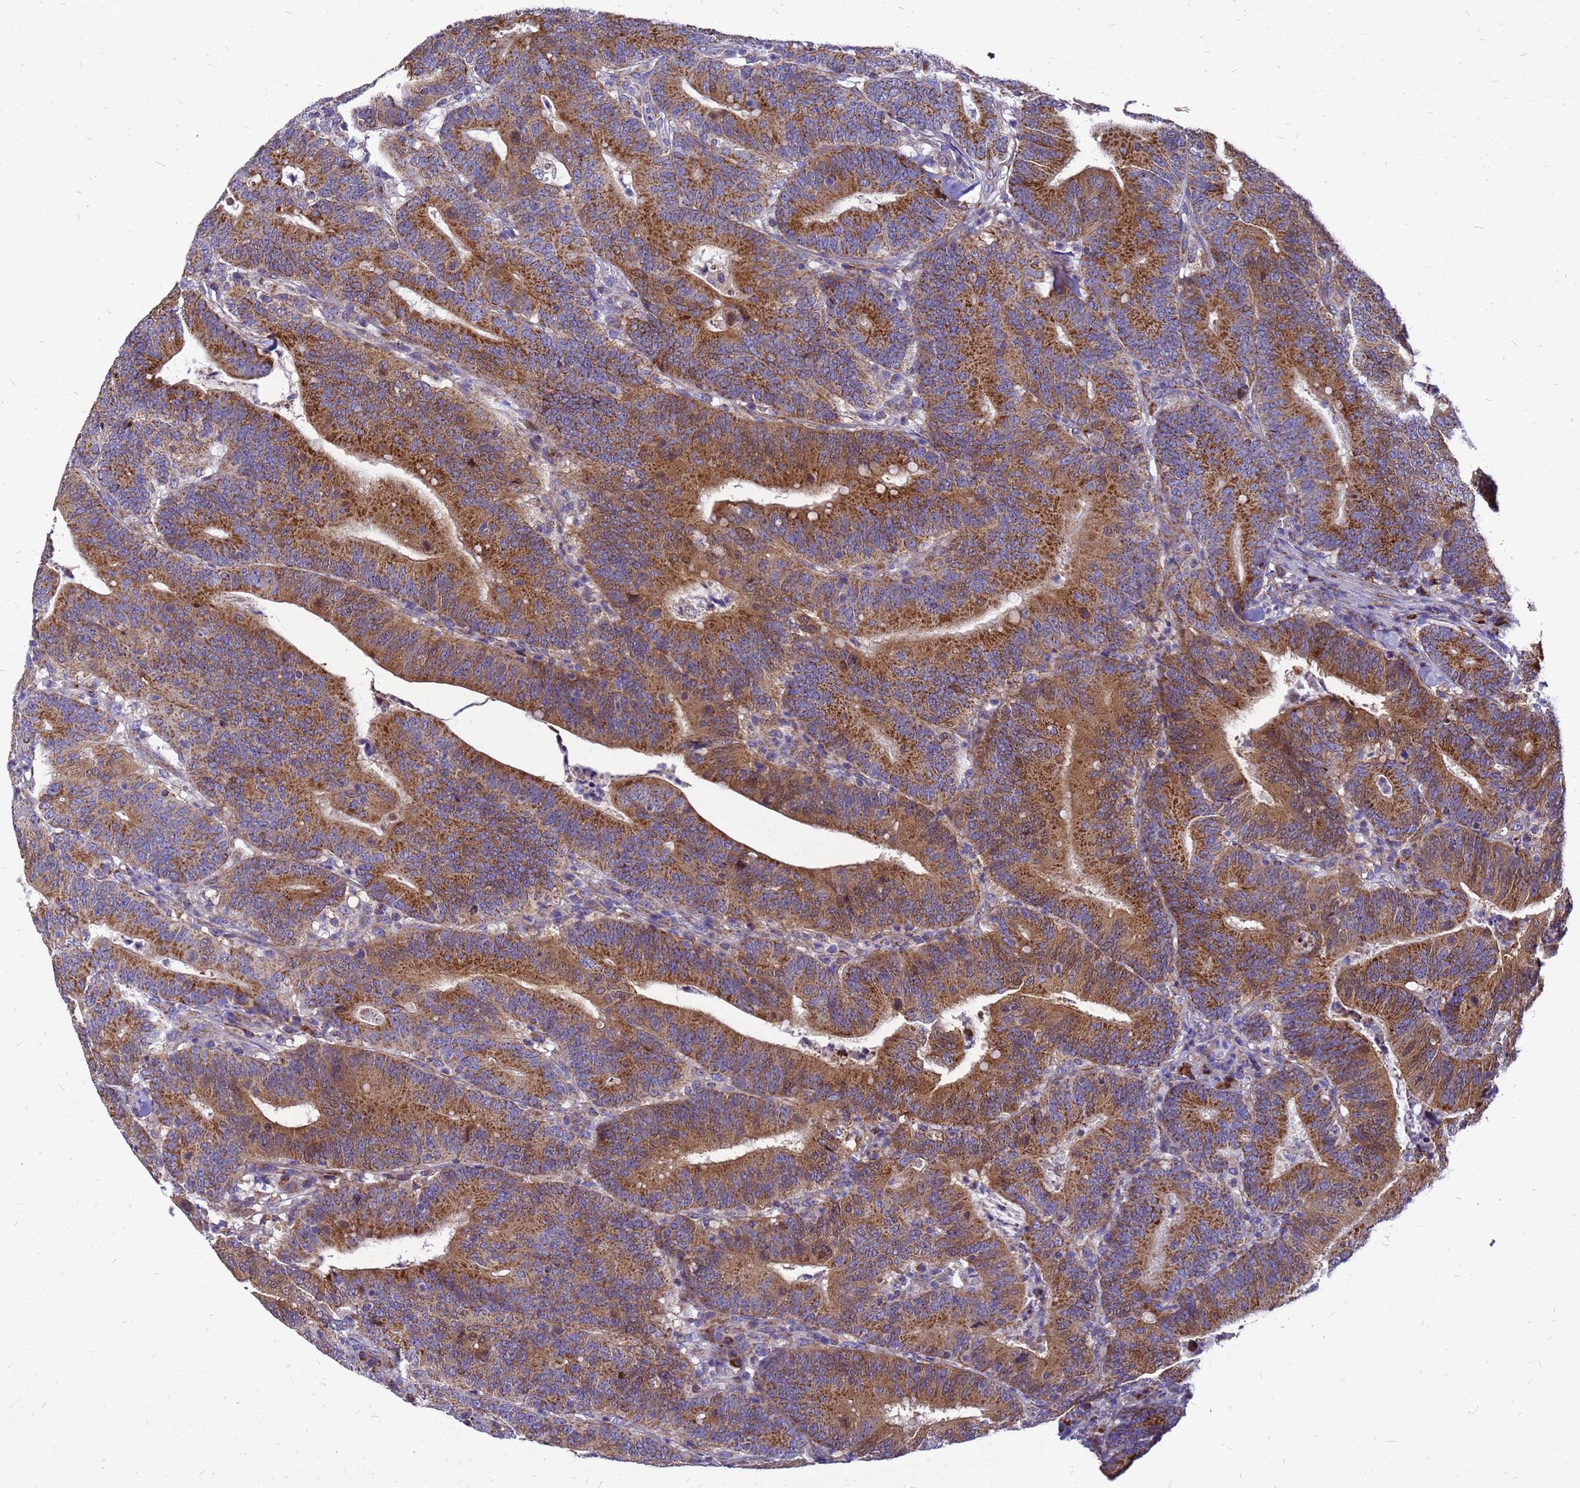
{"staining": {"intensity": "moderate", "quantity": ">75%", "location": "cytoplasmic/membranous"}, "tissue": "colorectal cancer", "cell_type": "Tumor cells", "image_type": "cancer", "snomed": [{"axis": "morphology", "description": "Adenocarcinoma, NOS"}, {"axis": "topography", "description": "Colon"}], "caption": "A high-resolution photomicrograph shows IHC staining of colorectal cancer, which reveals moderate cytoplasmic/membranous staining in about >75% of tumor cells.", "gene": "CMC4", "patient": {"sex": "female", "age": 66}}